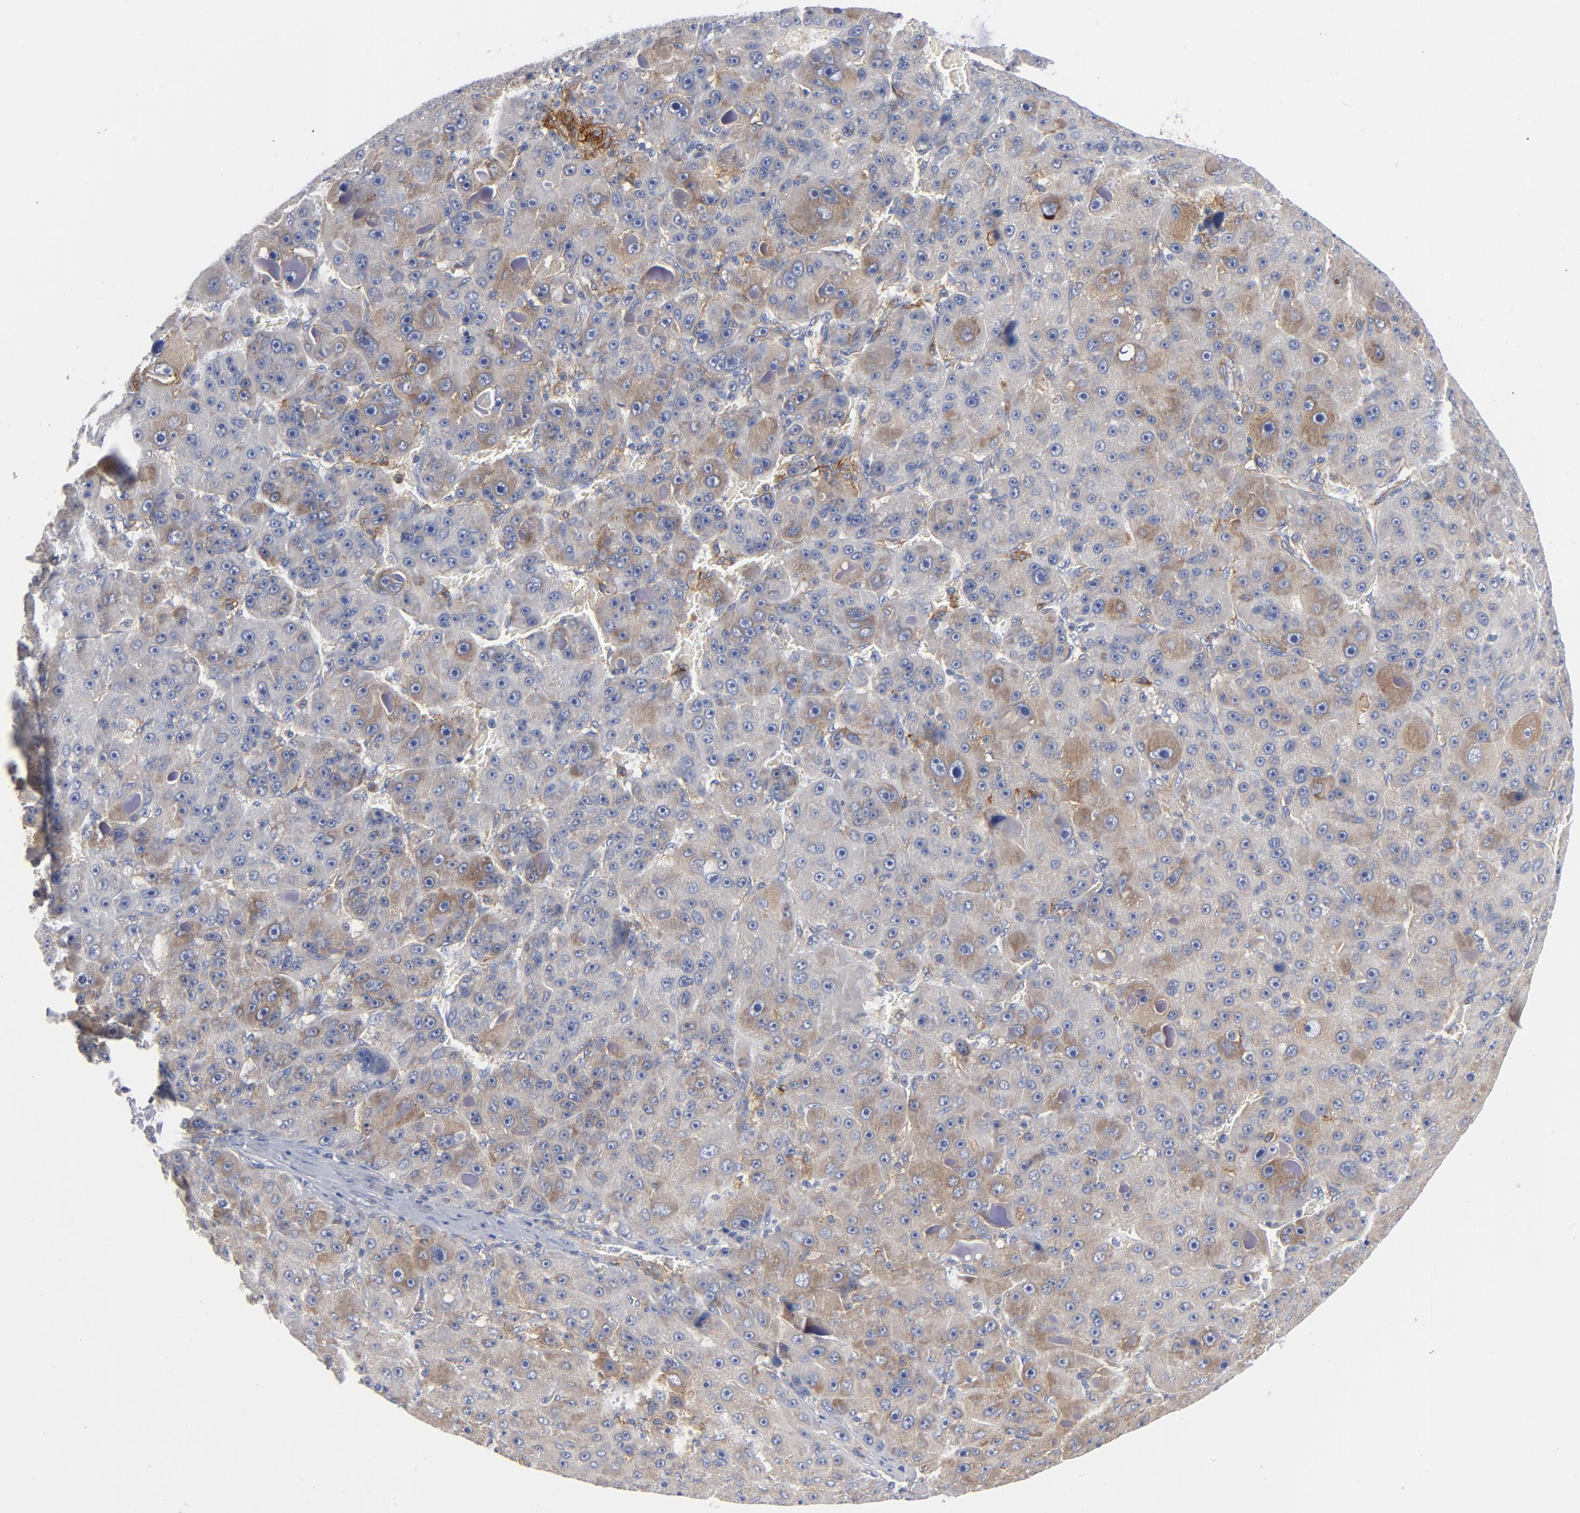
{"staining": {"intensity": "moderate", "quantity": "25%-75%", "location": "cytoplasmic/membranous"}, "tissue": "liver cancer", "cell_type": "Tumor cells", "image_type": "cancer", "snomed": [{"axis": "morphology", "description": "Carcinoma, Hepatocellular, NOS"}, {"axis": "topography", "description": "Liver"}], "caption": "IHC image of neoplastic tissue: human liver cancer stained using immunohistochemistry (IHC) demonstrates medium levels of moderate protein expression localized specifically in the cytoplasmic/membranous of tumor cells, appearing as a cytoplasmic/membranous brown color.", "gene": "CD86", "patient": {"sex": "male", "age": 76}}